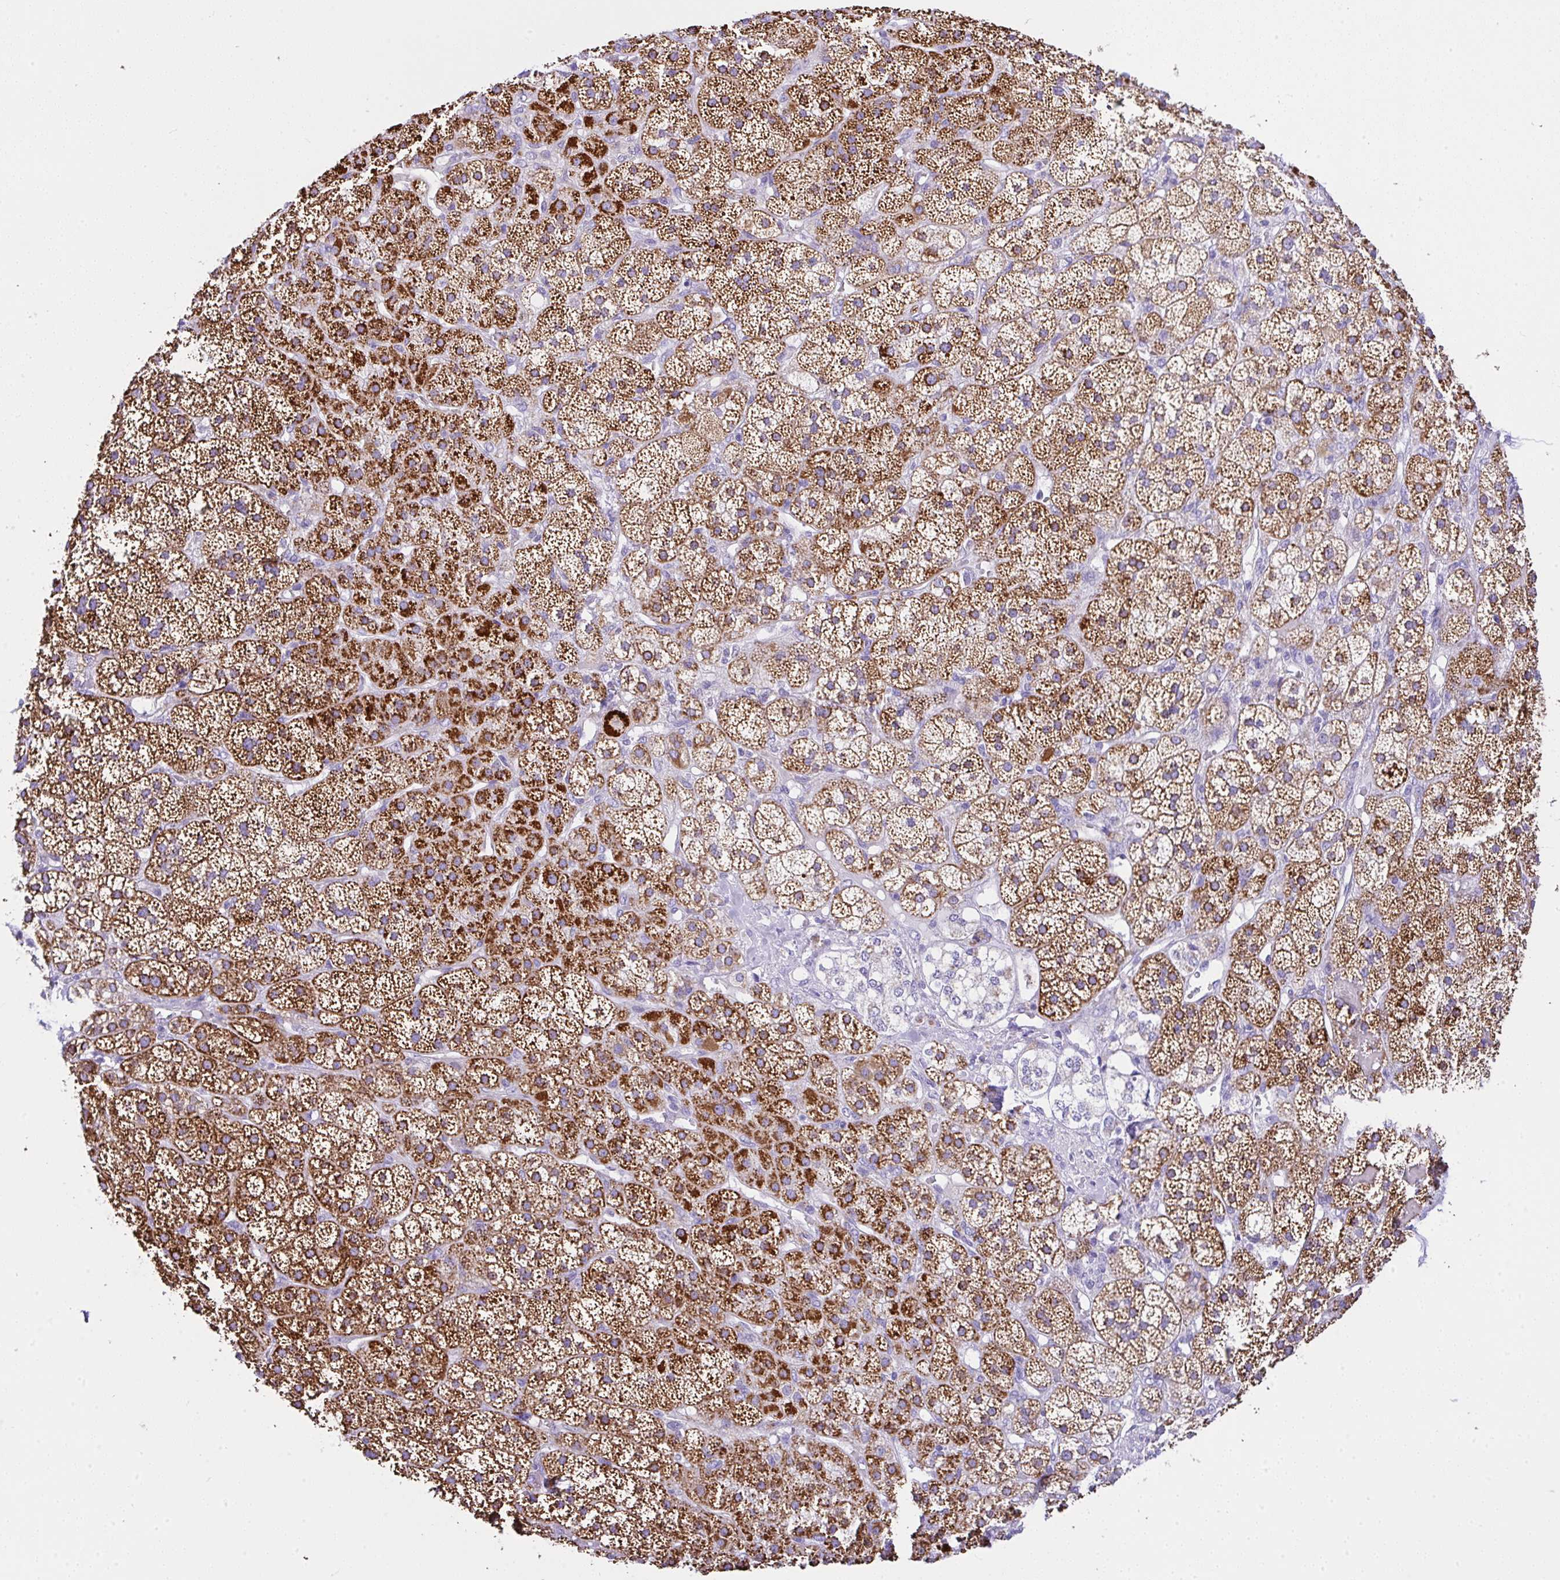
{"staining": {"intensity": "strong", "quantity": ">75%", "location": "cytoplasmic/membranous"}, "tissue": "adrenal gland", "cell_type": "Glandular cells", "image_type": "normal", "snomed": [{"axis": "morphology", "description": "Normal tissue, NOS"}, {"axis": "topography", "description": "Adrenal gland"}], "caption": "Glandular cells exhibit high levels of strong cytoplasmic/membranous staining in approximately >75% of cells in unremarkable adrenal gland.", "gene": "SLC13A1", "patient": {"sex": "male", "age": 57}}